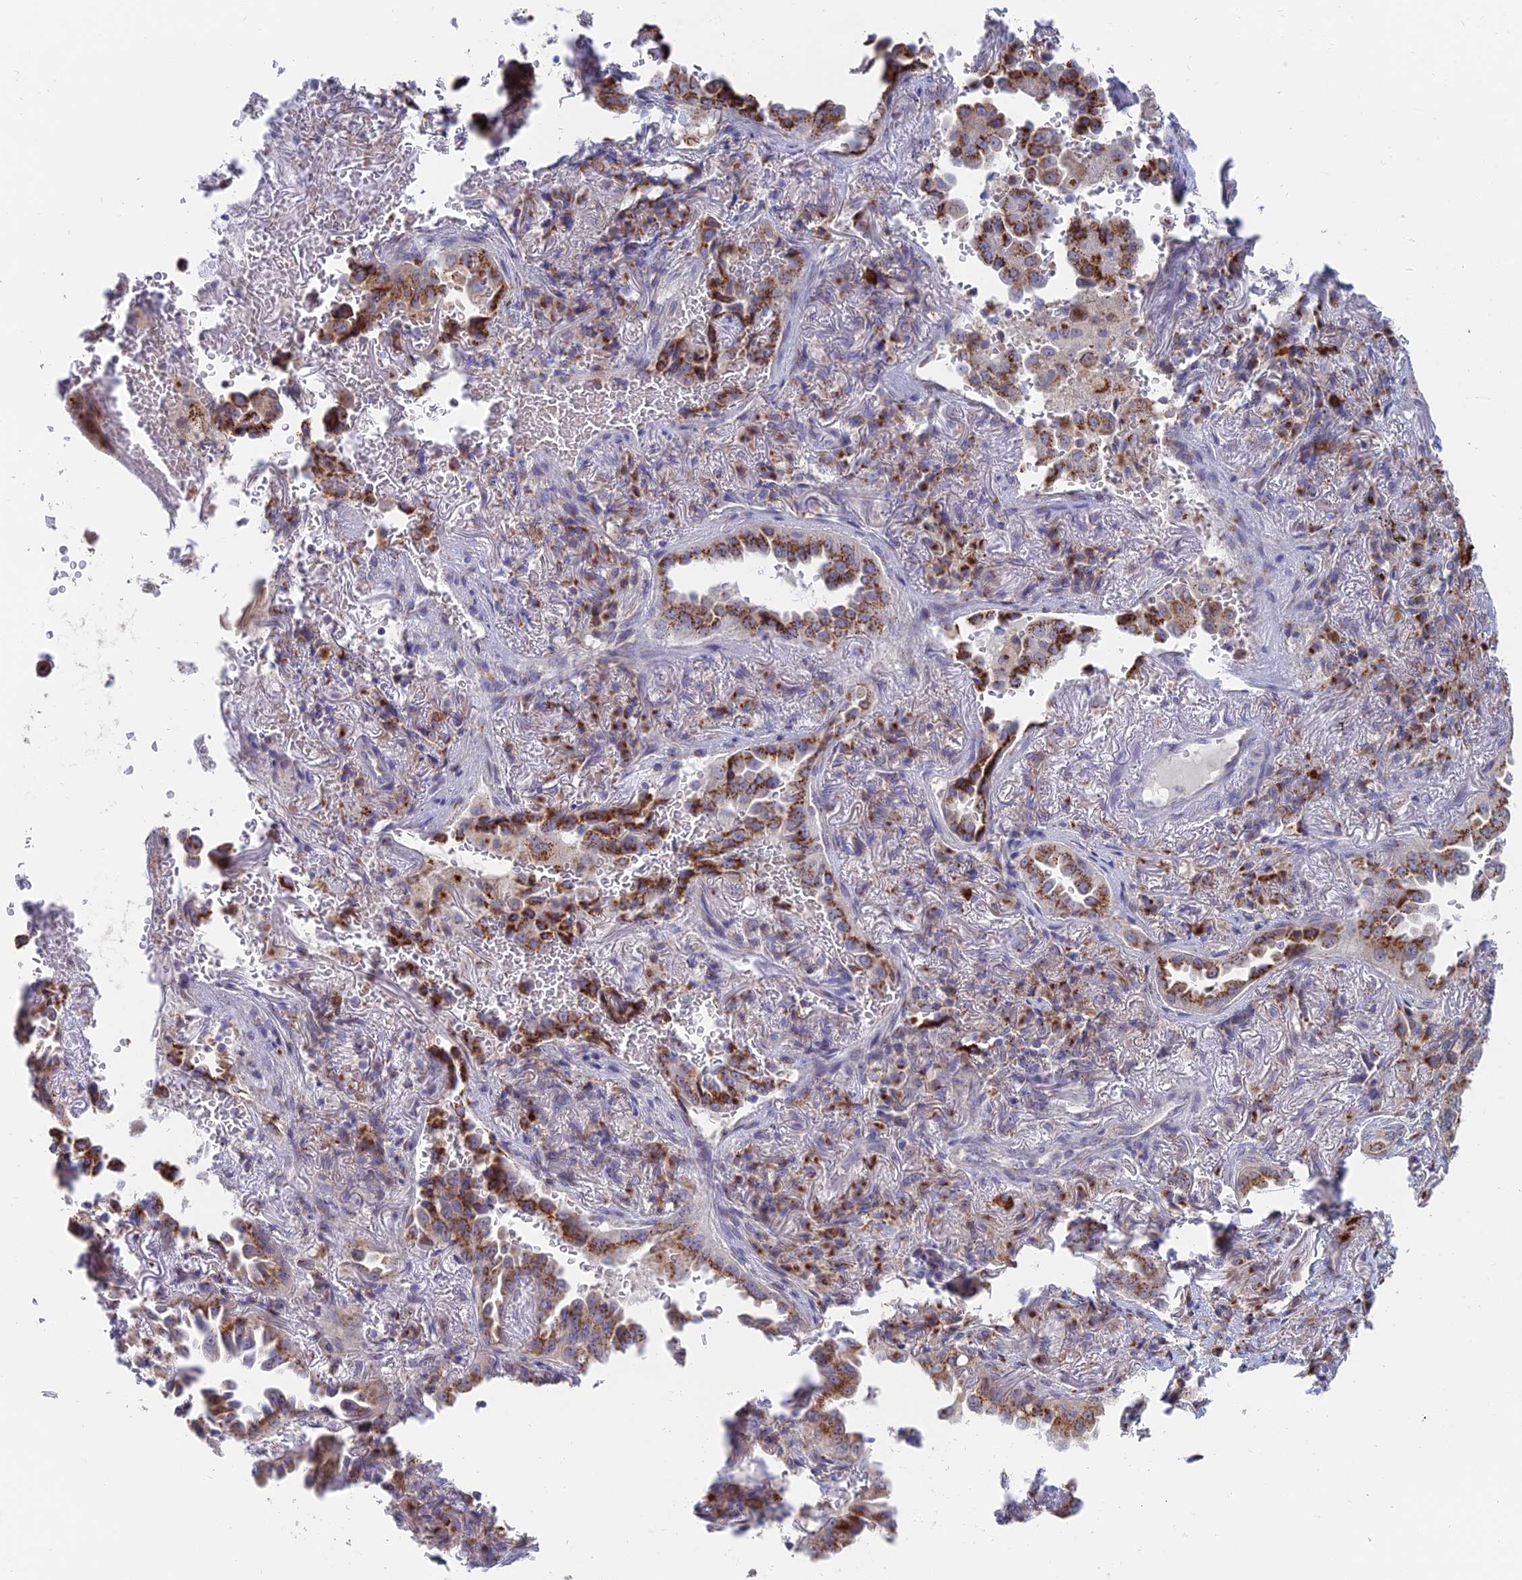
{"staining": {"intensity": "strong", "quantity": ">75%", "location": "cytoplasmic/membranous"}, "tissue": "lung cancer", "cell_type": "Tumor cells", "image_type": "cancer", "snomed": [{"axis": "morphology", "description": "Adenocarcinoma, NOS"}, {"axis": "topography", "description": "Lung"}], "caption": "Protein expression analysis of human adenocarcinoma (lung) reveals strong cytoplasmic/membranous positivity in about >75% of tumor cells.", "gene": "HS2ST1", "patient": {"sex": "female", "age": 69}}